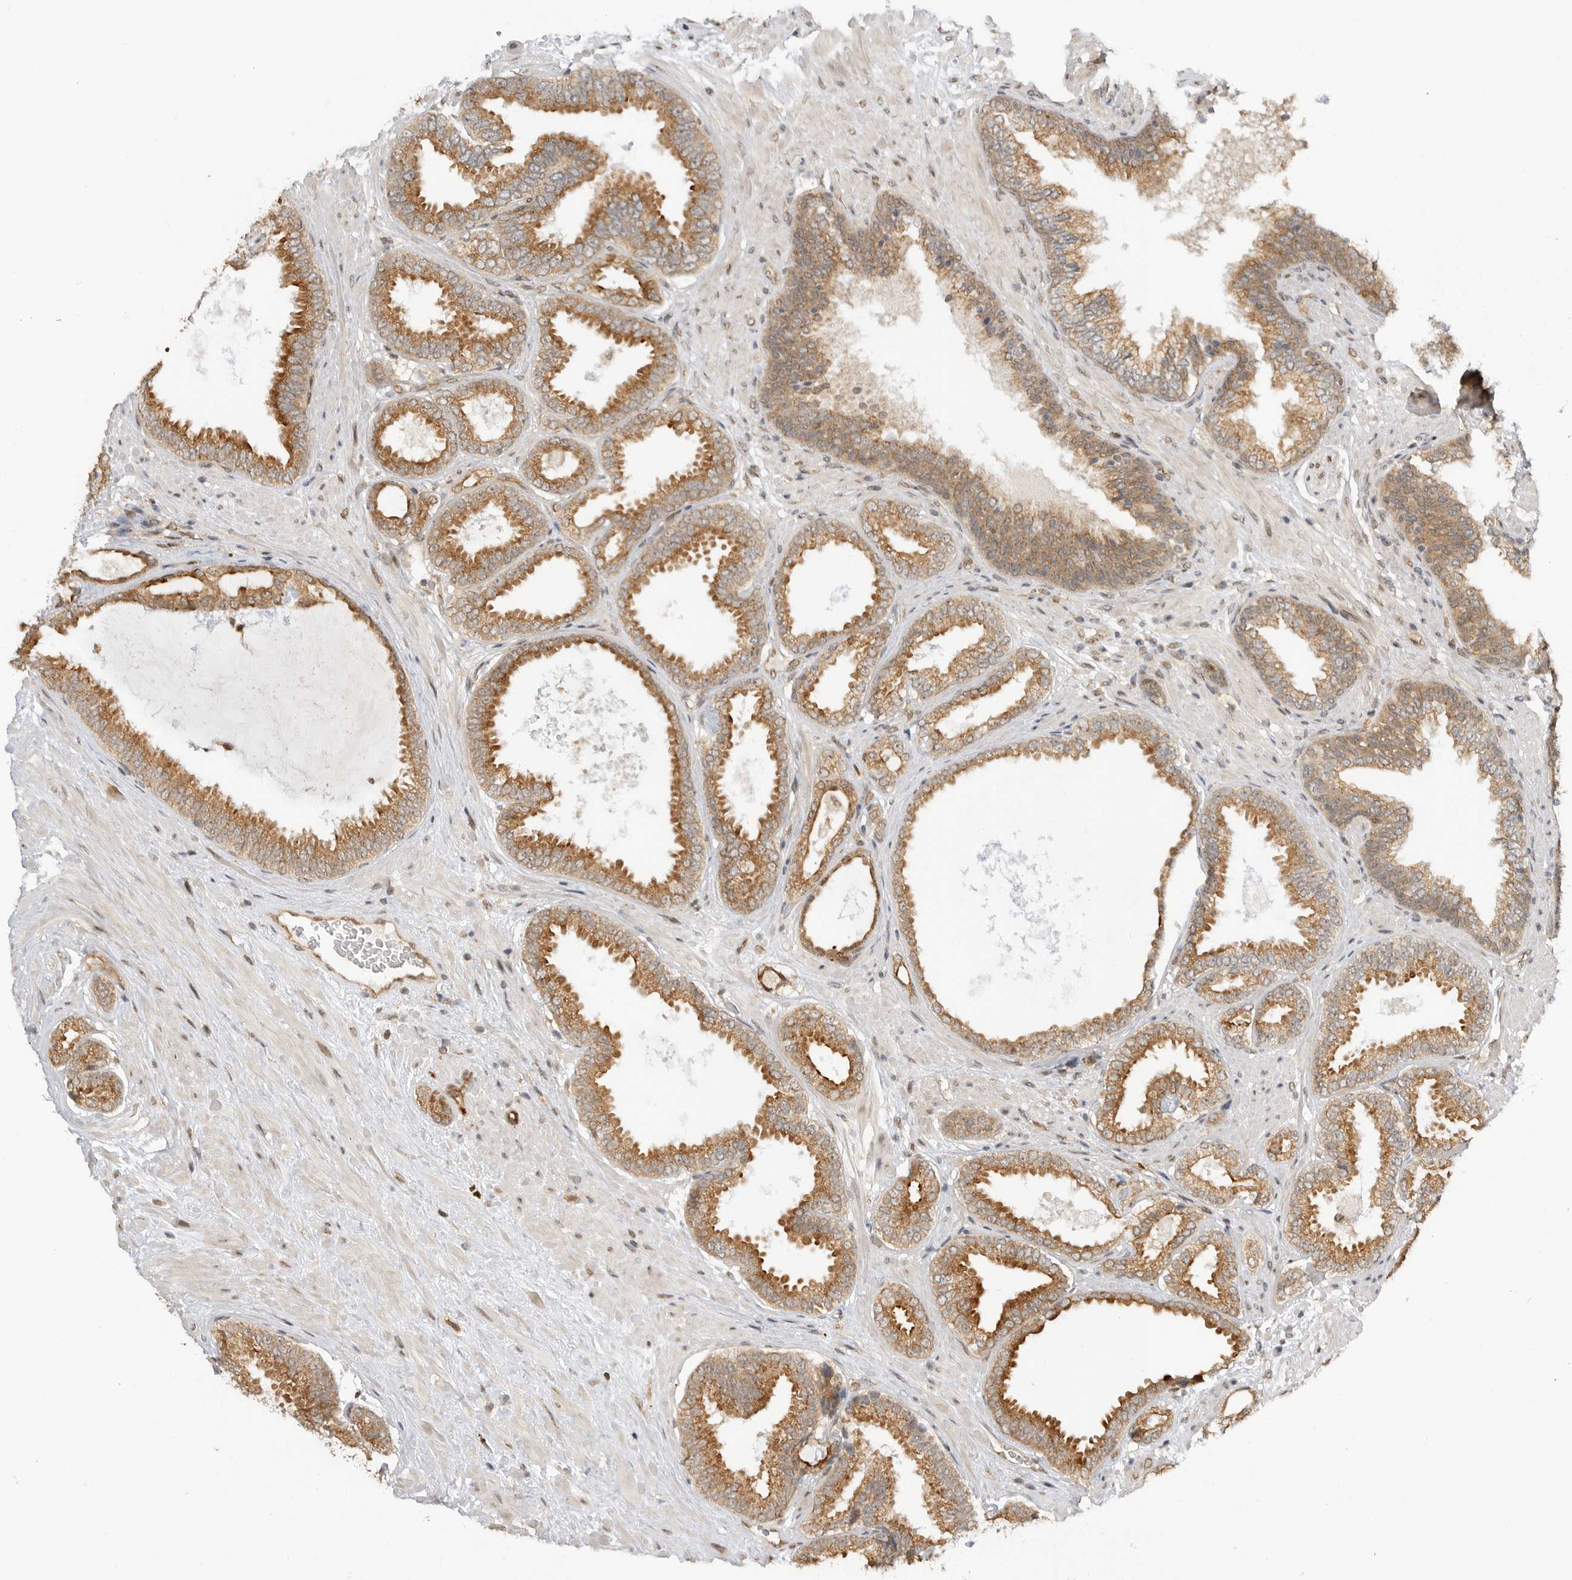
{"staining": {"intensity": "moderate", "quantity": ">75%", "location": "cytoplasmic/membranous"}, "tissue": "prostate cancer", "cell_type": "Tumor cells", "image_type": "cancer", "snomed": [{"axis": "morphology", "description": "Adenocarcinoma, Low grade"}, {"axis": "topography", "description": "Prostate"}], "caption": "Immunohistochemistry (IHC) image of neoplastic tissue: adenocarcinoma (low-grade) (prostate) stained using immunohistochemistry reveals medium levels of moderate protein expression localized specifically in the cytoplasmic/membranous of tumor cells, appearing as a cytoplasmic/membranous brown color.", "gene": "ALKAL1", "patient": {"sex": "male", "age": 71}}